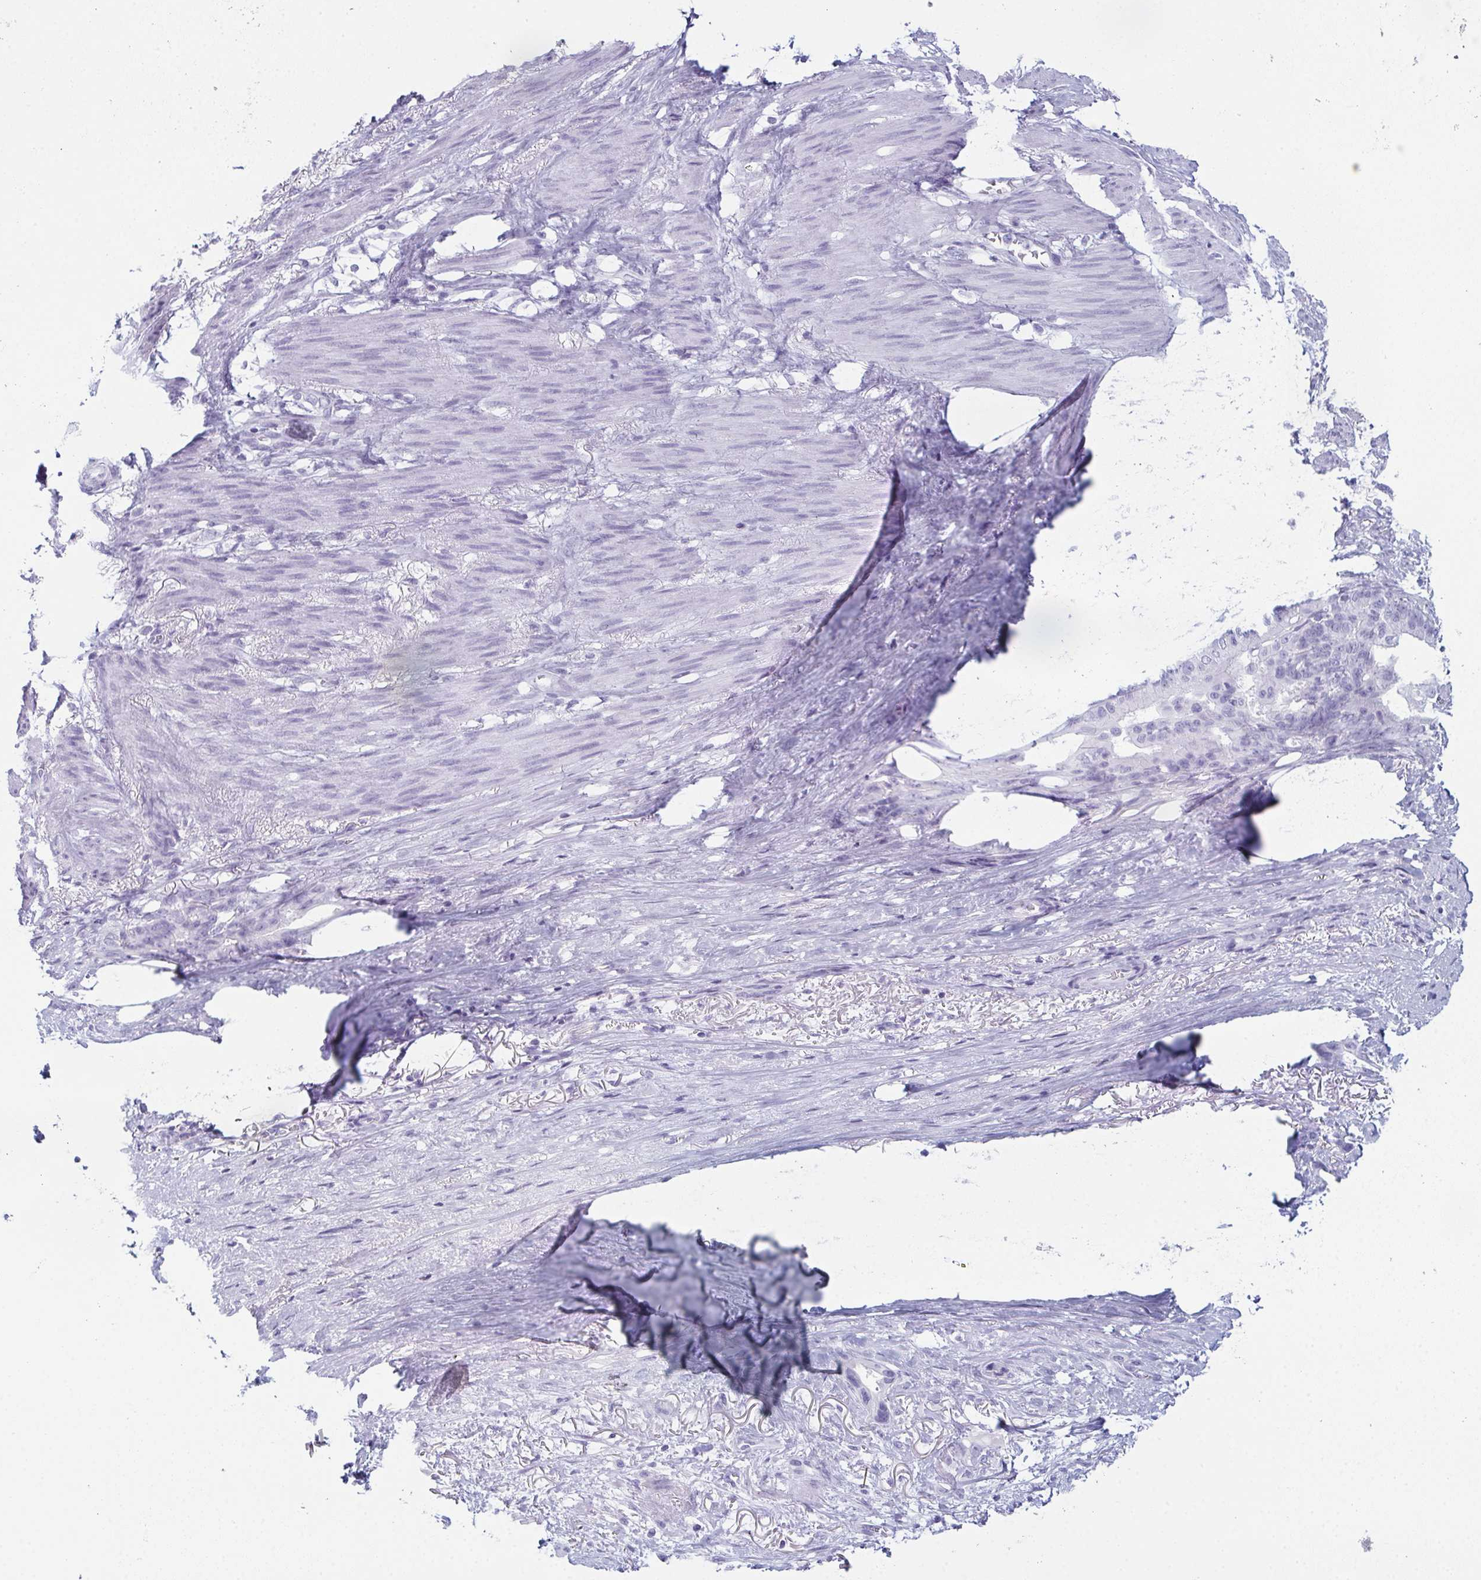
{"staining": {"intensity": "negative", "quantity": "none", "location": "none"}, "tissue": "stomach cancer", "cell_type": "Tumor cells", "image_type": "cancer", "snomed": [{"axis": "morphology", "description": "Normal tissue, NOS"}, {"axis": "morphology", "description": "Adenocarcinoma, NOS"}, {"axis": "topography", "description": "Esophagus"}, {"axis": "topography", "description": "Stomach, upper"}], "caption": "Immunohistochemical staining of human stomach cancer displays no significant staining in tumor cells.", "gene": "ENKUR", "patient": {"sex": "male", "age": 62}}